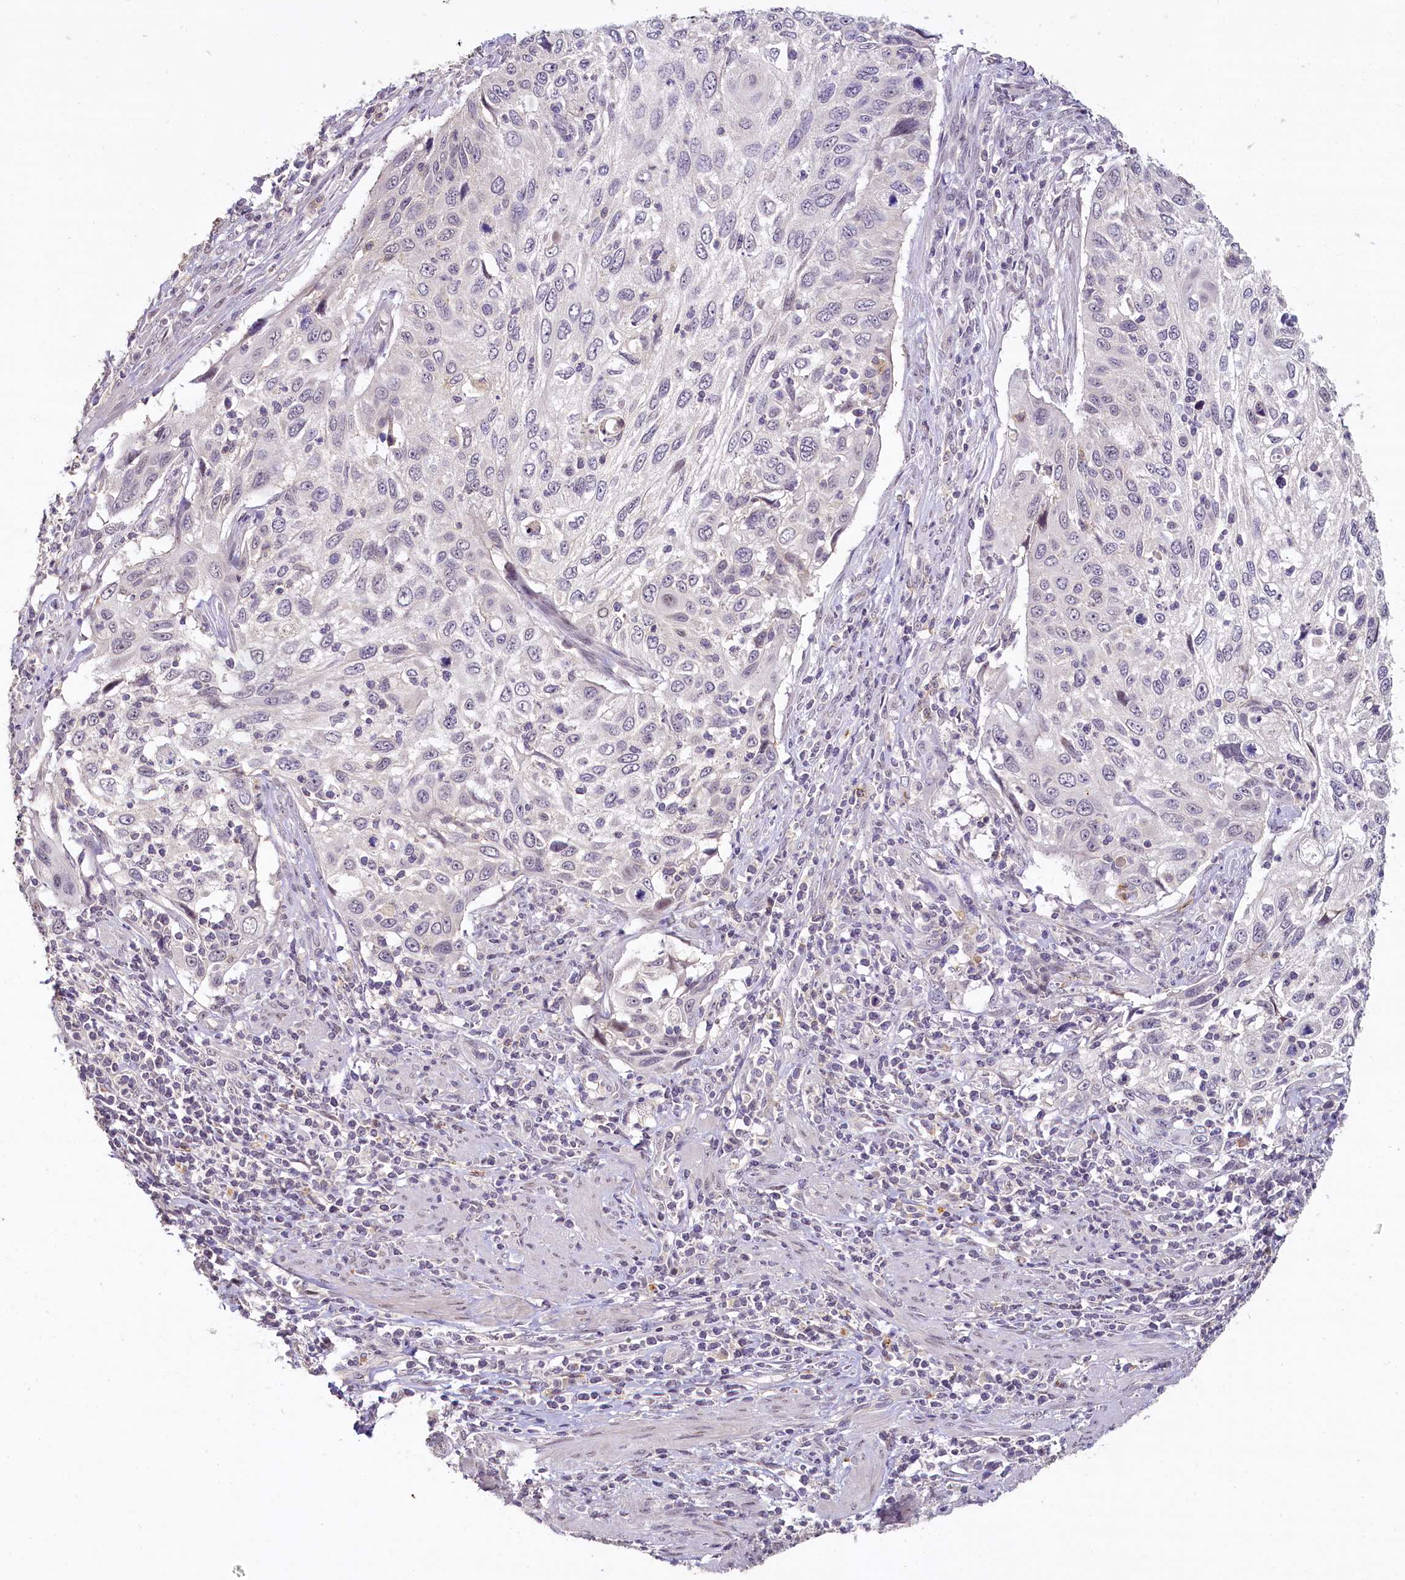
{"staining": {"intensity": "negative", "quantity": "none", "location": "none"}, "tissue": "cervical cancer", "cell_type": "Tumor cells", "image_type": "cancer", "snomed": [{"axis": "morphology", "description": "Squamous cell carcinoma, NOS"}, {"axis": "topography", "description": "Cervix"}], "caption": "The histopathology image shows no staining of tumor cells in squamous cell carcinoma (cervical).", "gene": "MUCL1", "patient": {"sex": "female", "age": 70}}